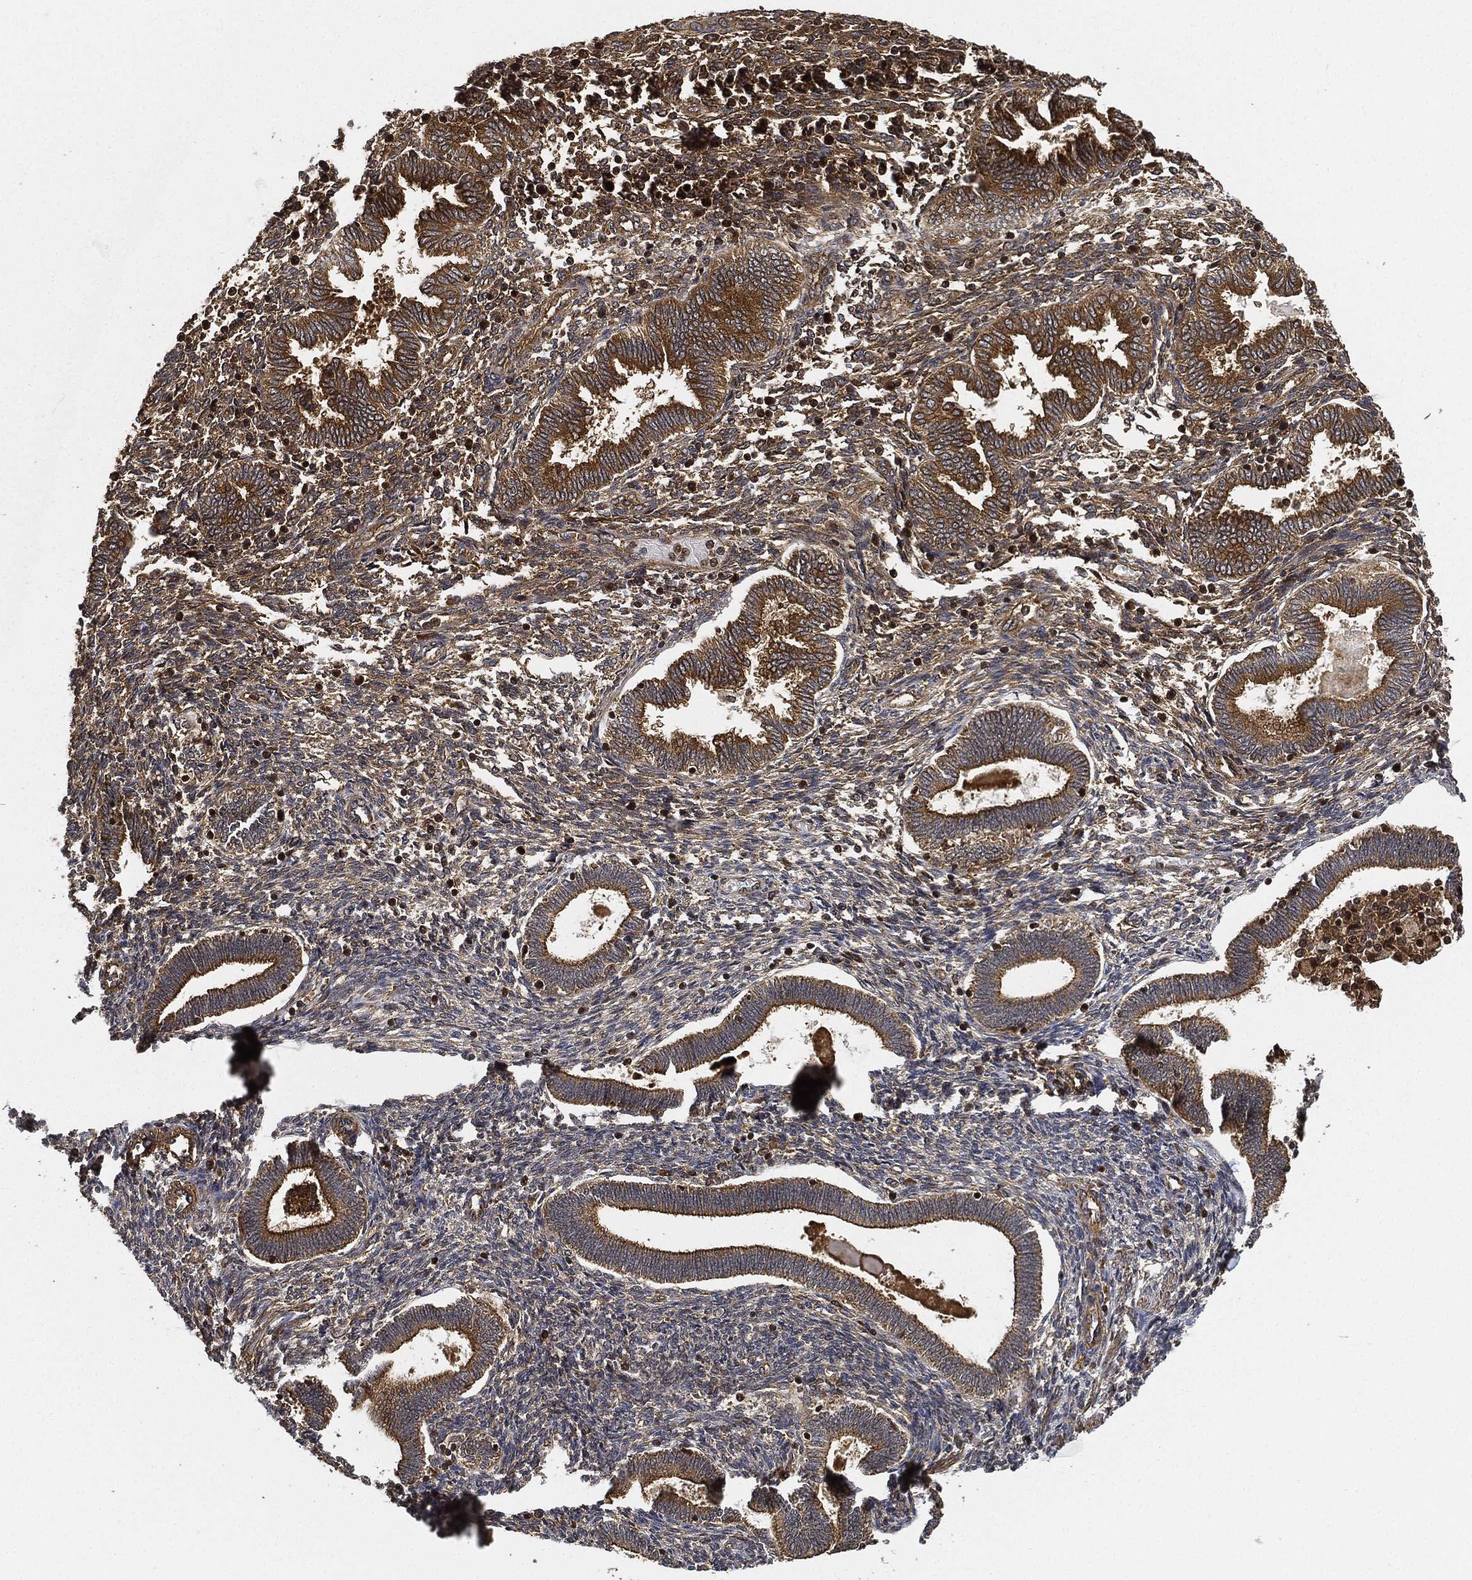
{"staining": {"intensity": "moderate", "quantity": "<25%", "location": "cytoplasmic/membranous"}, "tissue": "endometrium", "cell_type": "Cells in endometrial stroma", "image_type": "normal", "snomed": [{"axis": "morphology", "description": "Normal tissue, NOS"}, {"axis": "topography", "description": "Endometrium"}], "caption": "About <25% of cells in endometrial stroma in unremarkable human endometrium reveal moderate cytoplasmic/membranous protein positivity as visualized by brown immunohistochemical staining.", "gene": "CEP290", "patient": {"sex": "female", "age": 42}}